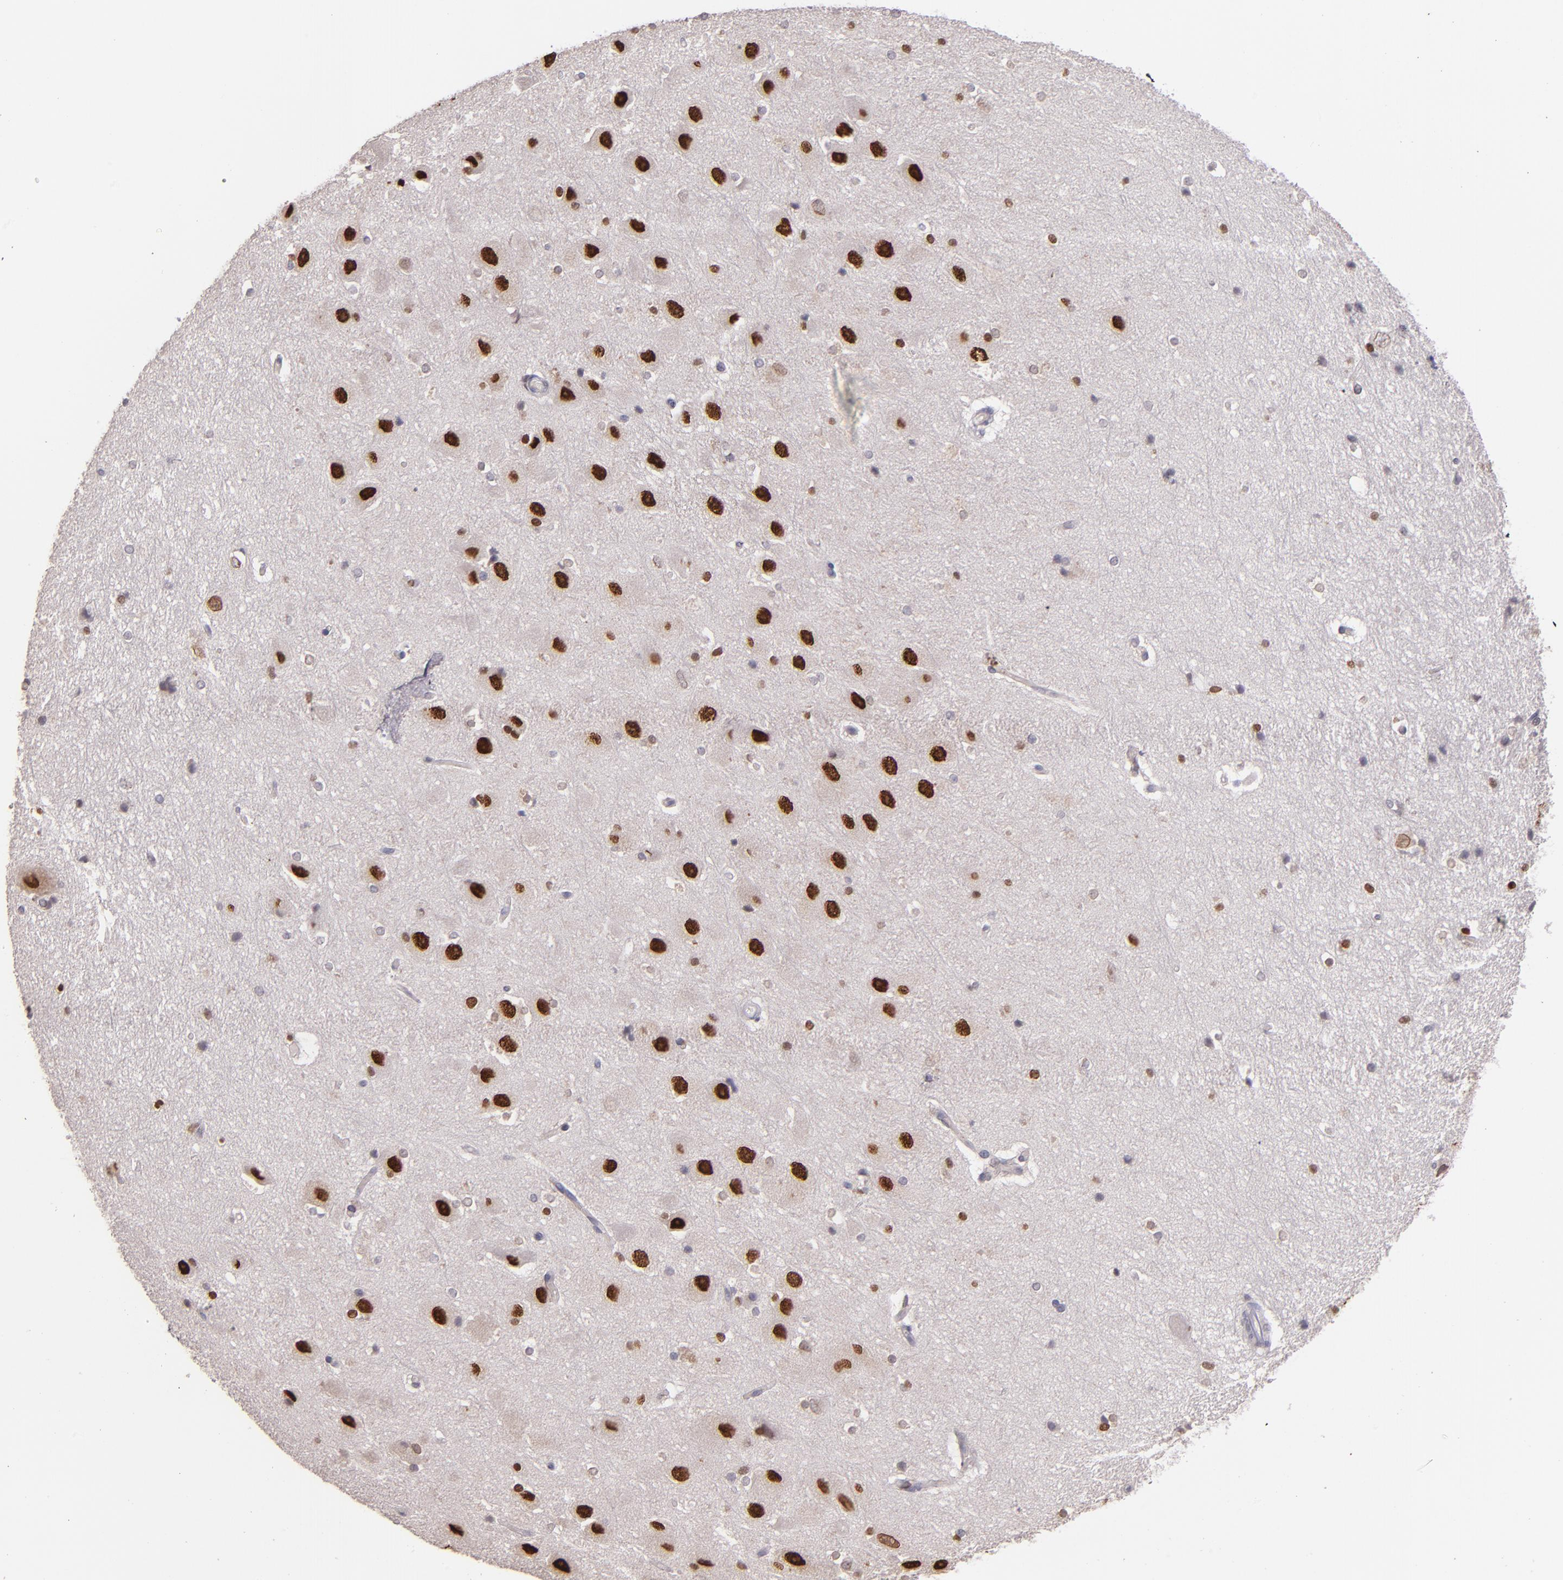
{"staining": {"intensity": "negative", "quantity": "none", "location": "none"}, "tissue": "hippocampus", "cell_type": "Glial cells", "image_type": "normal", "snomed": [{"axis": "morphology", "description": "Normal tissue, NOS"}, {"axis": "topography", "description": "Hippocampus"}], "caption": "This micrograph is of unremarkable hippocampus stained with immunohistochemistry to label a protein in brown with the nuclei are counter-stained blue. There is no positivity in glial cells.", "gene": "NUP62CL", "patient": {"sex": "female", "age": 19}}